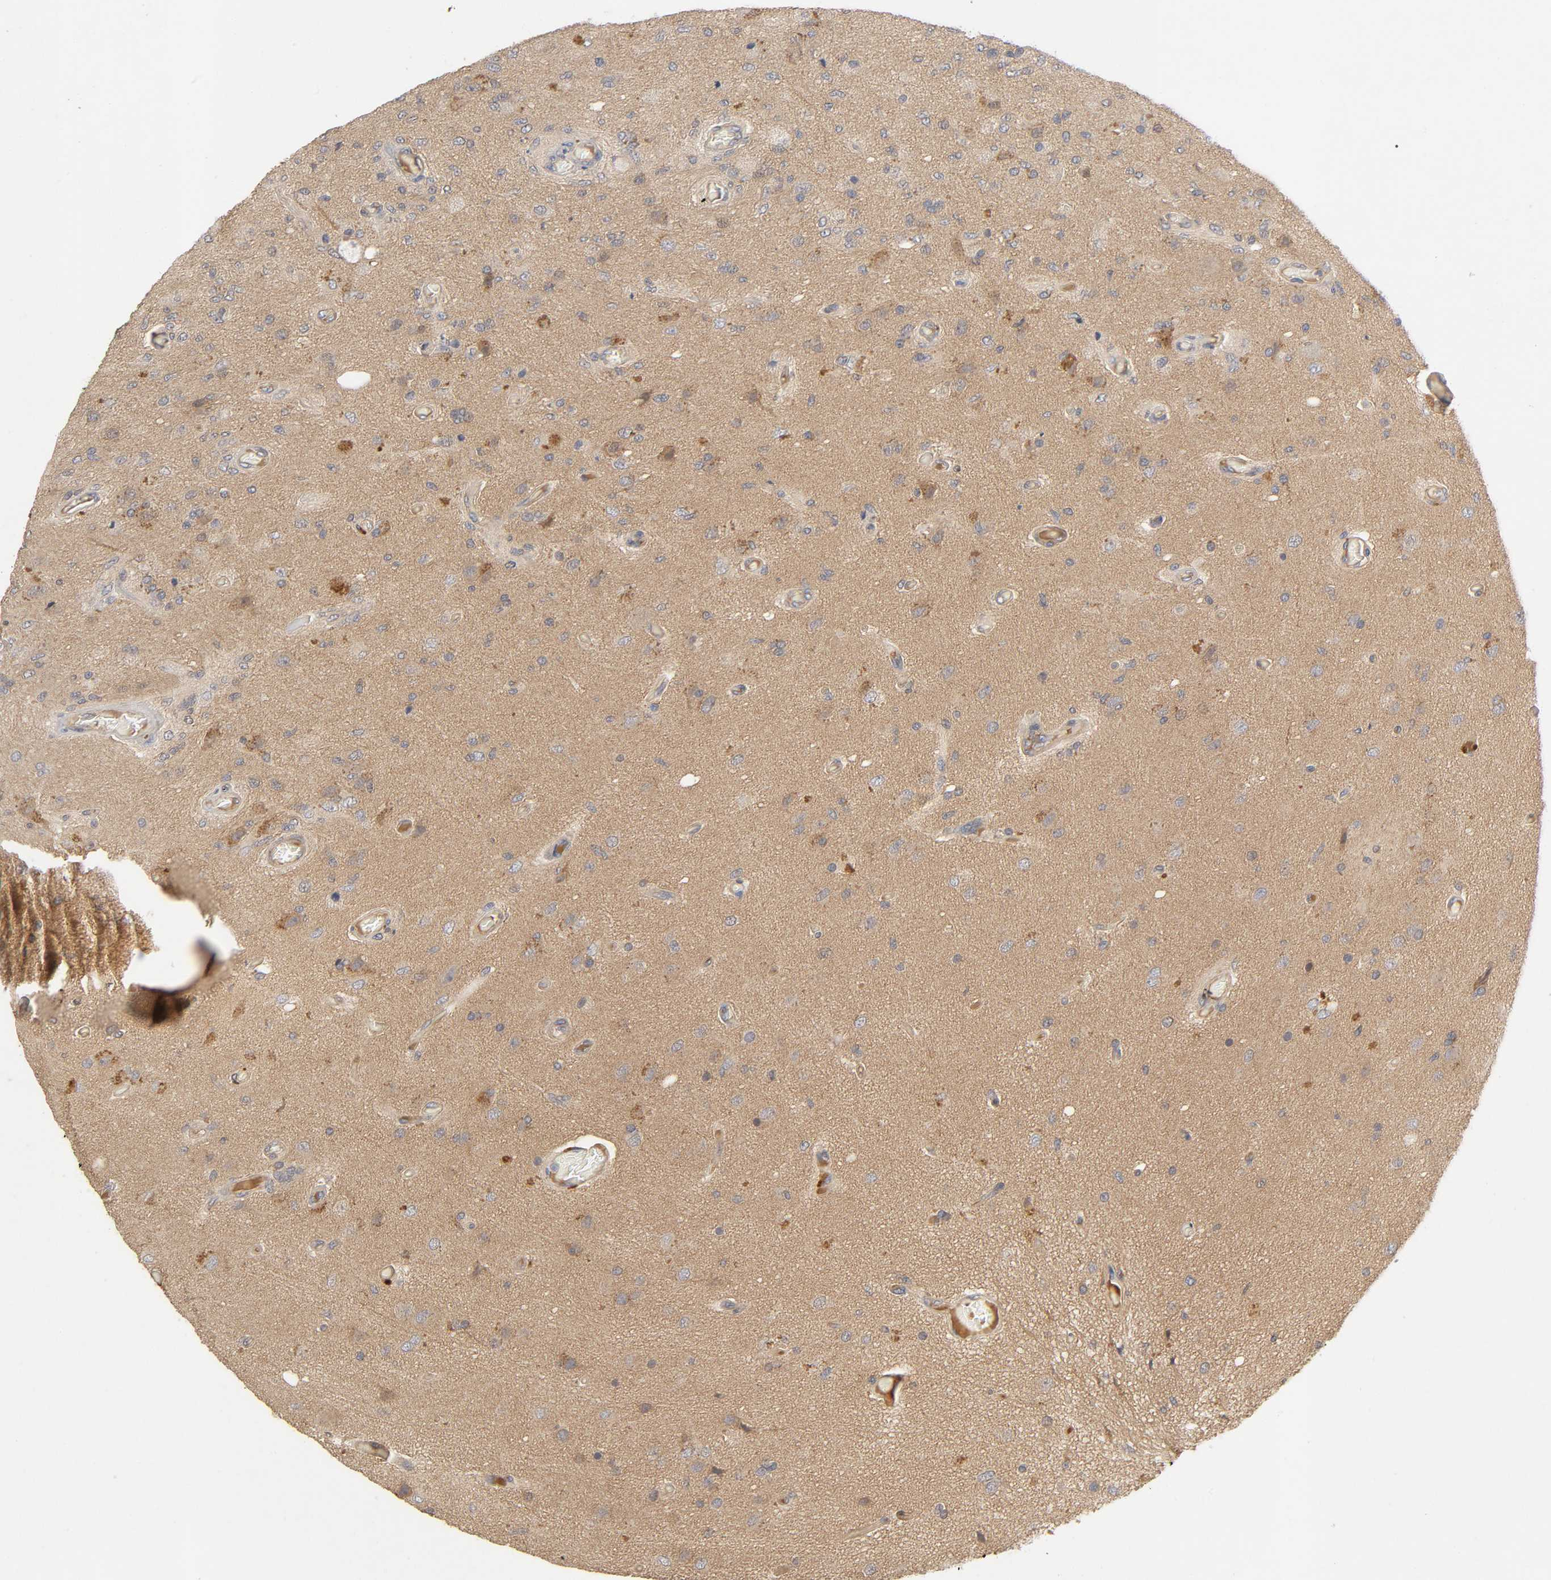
{"staining": {"intensity": "moderate", "quantity": ">75%", "location": "cytoplasmic/membranous"}, "tissue": "glioma", "cell_type": "Tumor cells", "image_type": "cancer", "snomed": [{"axis": "morphology", "description": "Normal tissue, NOS"}, {"axis": "morphology", "description": "Glioma, malignant, High grade"}, {"axis": "topography", "description": "Cerebral cortex"}], "caption": "This photomicrograph shows IHC staining of human glioma, with medium moderate cytoplasmic/membranous expression in approximately >75% of tumor cells.", "gene": "CPB2", "patient": {"sex": "male", "age": 77}}